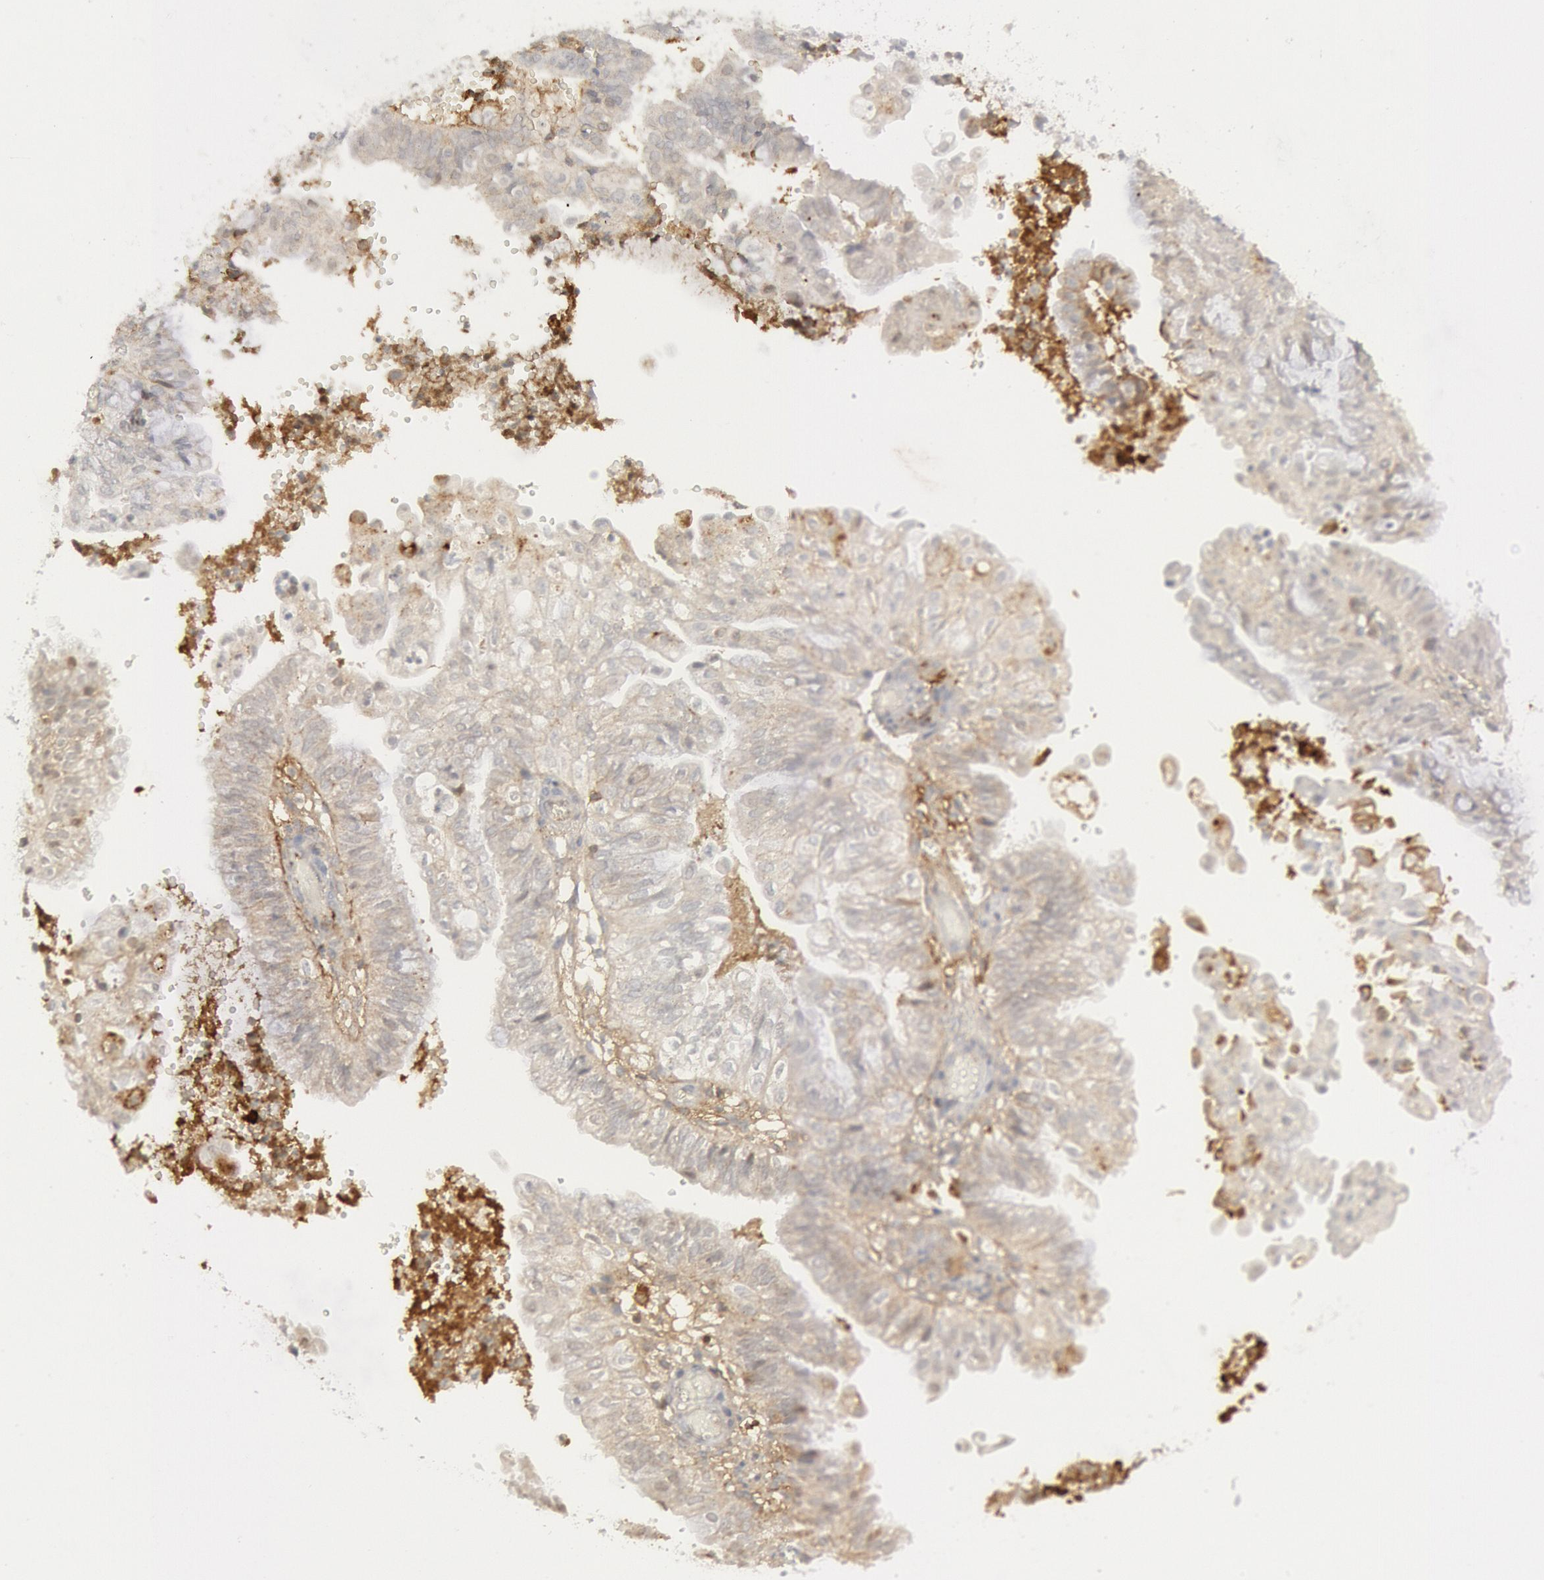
{"staining": {"intensity": "negative", "quantity": "none", "location": "none"}, "tissue": "endometrial cancer", "cell_type": "Tumor cells", "image_type": "cancer", "snomed": [{"axis": "morphology", "description": "Adenocarcinoma, NOS"}, {"axis": "topography", "description": "Endometrium"}], "caption": "This is an IHC micrograph of endometrial adenocarcinoma. There is no expression in tumor cells.", "gene": "C1QC", "patient": {"sex": "female", "age": 55}}